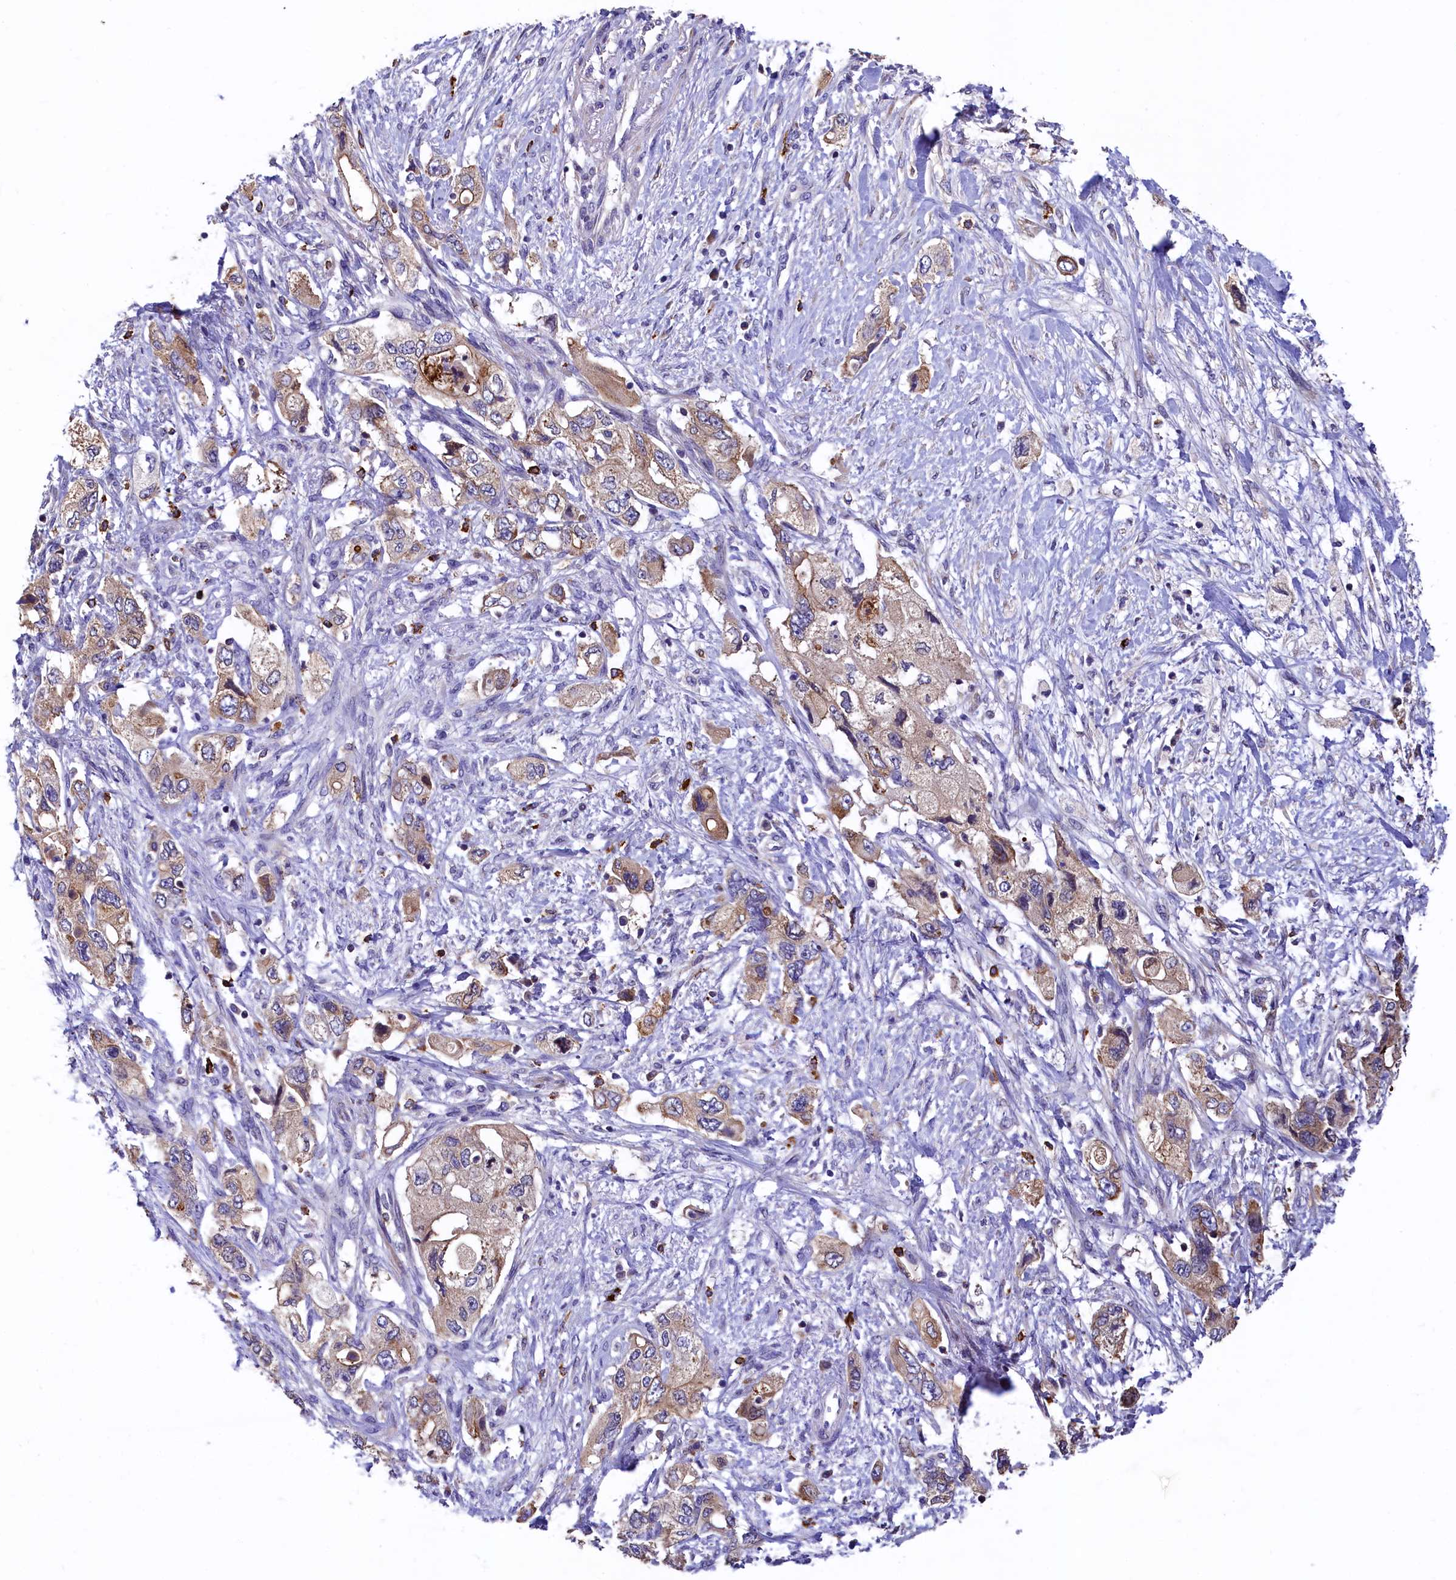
{"staining": {"intensity": "weak", "quantity": "25%-75%", "location": "cytoplasmic/membranous"}, "tissue": "pancreatic cancer", "cell_type": "Tumor cells", "image_type": "cancer", "snomed": [{"axis": "morphology", "description": "Adenocarcinoma, NOS"}, {"axis": "topography", "description": "Pancreas"}], "caption": "The immunohistochemical stain shows weak cytoplasmic/membranous positivity in tumor cells of pancreatic adenocarcinoma tissue.", "gene": "EPS8L2", "patient": {"sex": "female", "age": 73}}